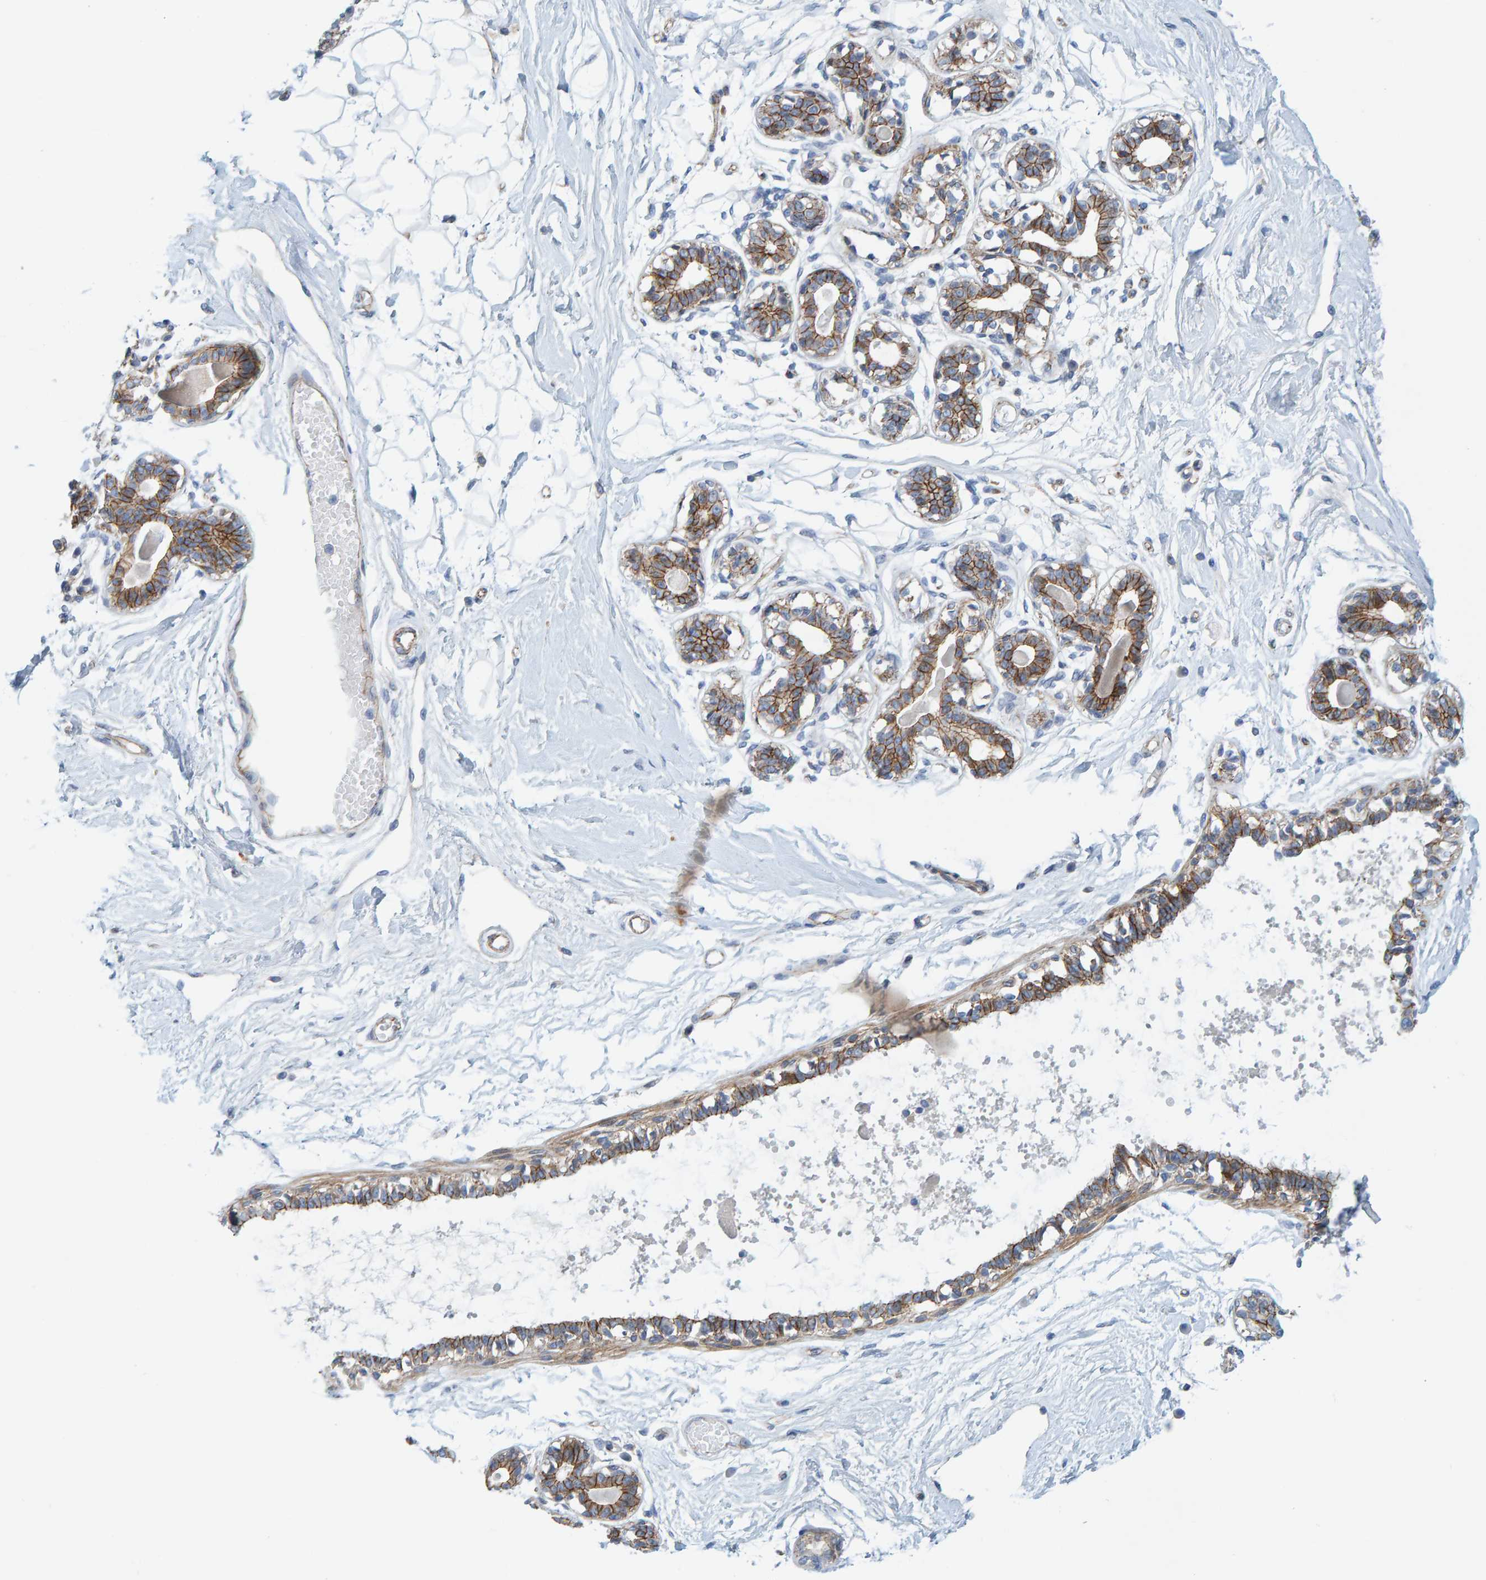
{"staining": {"intensity": "negative", "quantity": "none", "location": "none"}, "tissue": "breast", "cell_type": "Adipocytes", "image_type": "normal", "snomed": [{"axis": "morphology", "description": "Normal tissue, NOS"}, {"axis": "topography", "description": "Breast"}], "caption": "Immunohistochemistry of benign breast exhibits no expression in adipocytes. Brightfield microscopy of immunohistochemistry (IHC) stained with DAB (brown) and hematoxylin (blue), captured at high magnification.", "gene": "KRBA2", "patient": {"sex": "female", "age": 45}}